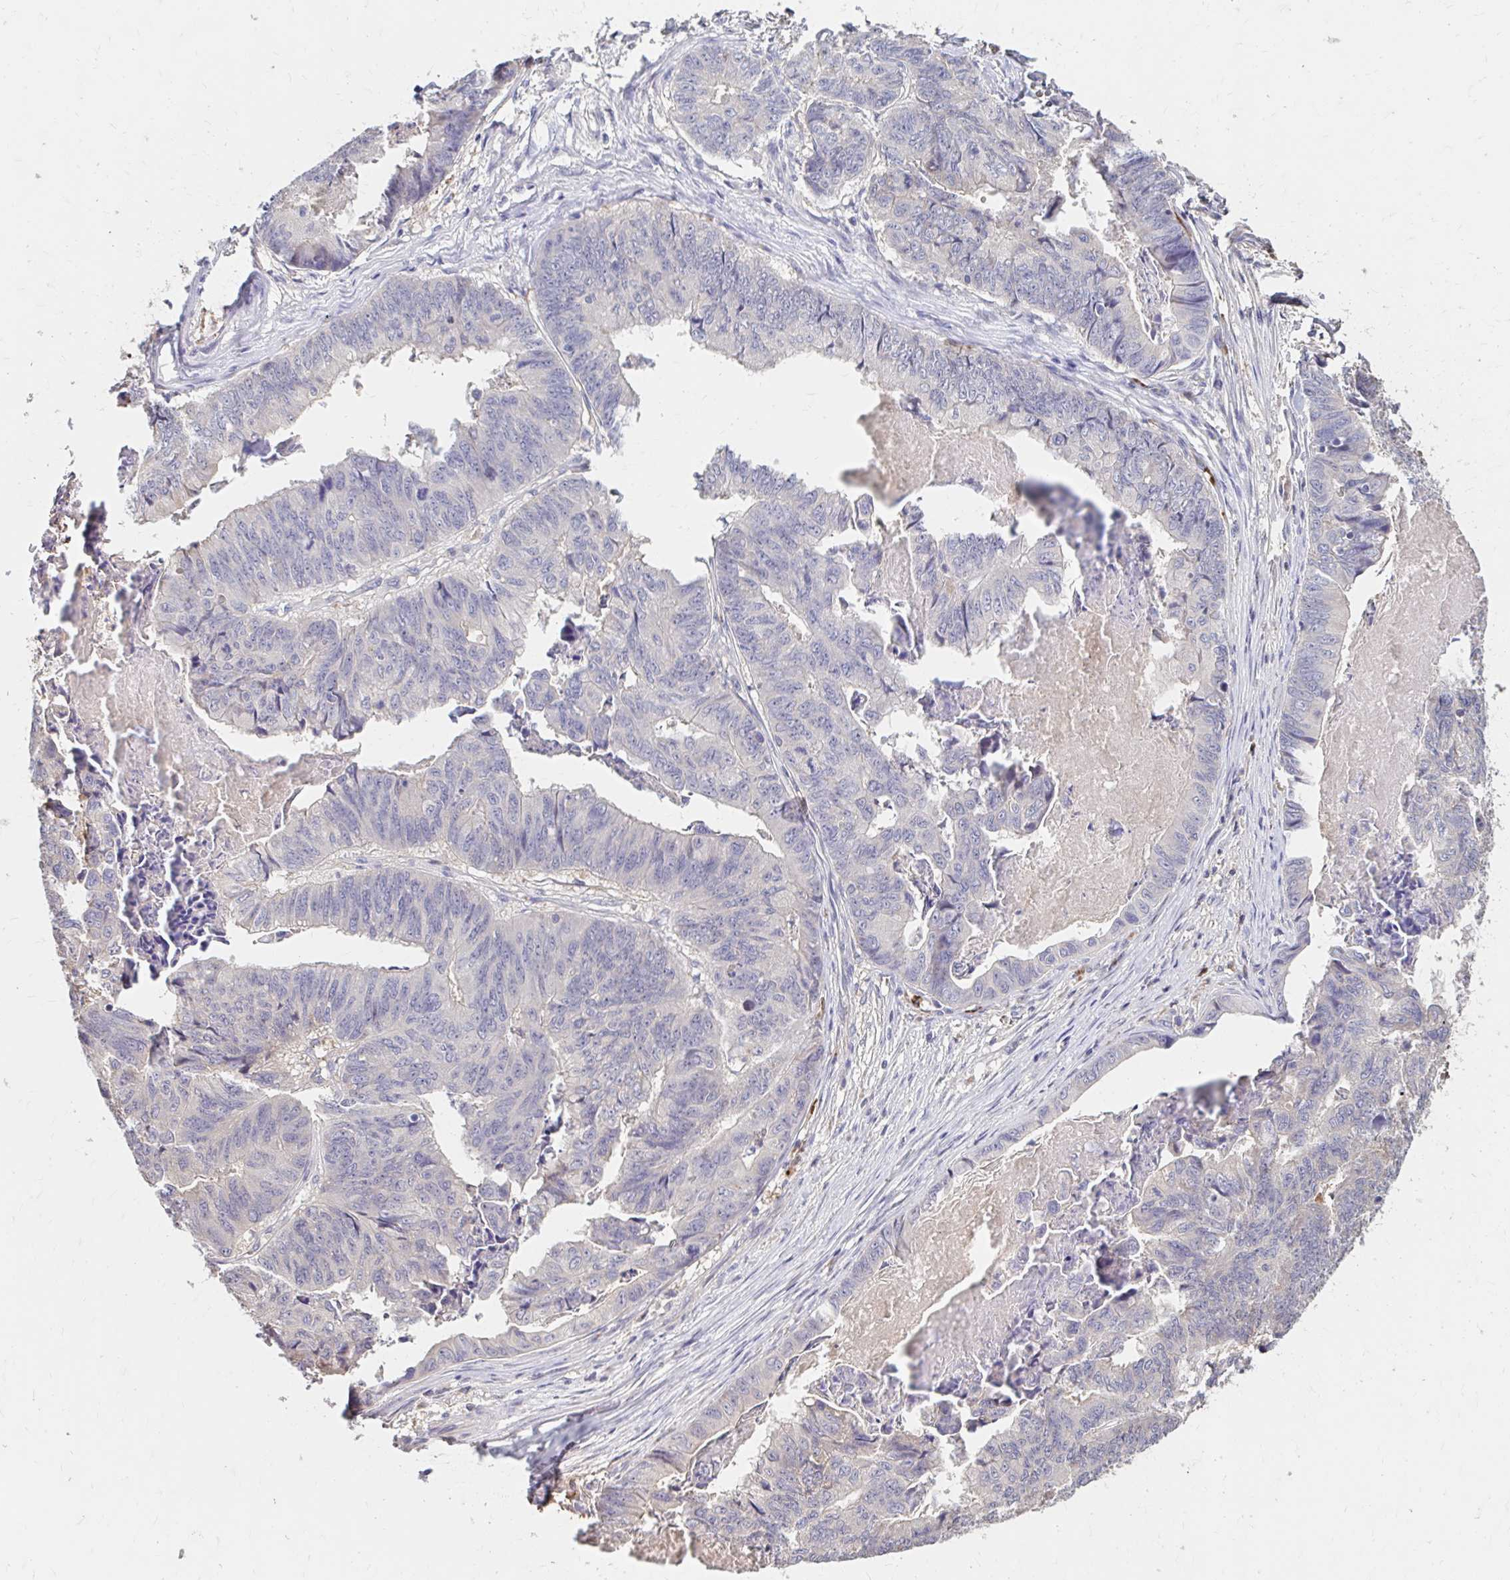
{"staining": {"intensity": "negative", "quantity": "none", "location": "none"}, "tissue": "stomach cancer", "cell_type": "Tumor cells", "image_type": "cancer", "snomed": [{"axis": "morphology", "description": "Adenocarcinoma, NOS"}, {"axis": "topography", "description": "Stomach, lower"}], "caption": "Immunohistochemistry (IHC) histopathology image of neoplastic tissue: stomach adenocarcinoma stained with DAB (3,3'-diaminobenzidine) exhibits no significant protein expression in tumor cells.", "gene": "HMGCS2", "patient": {"sex": "male", "age": 77}}